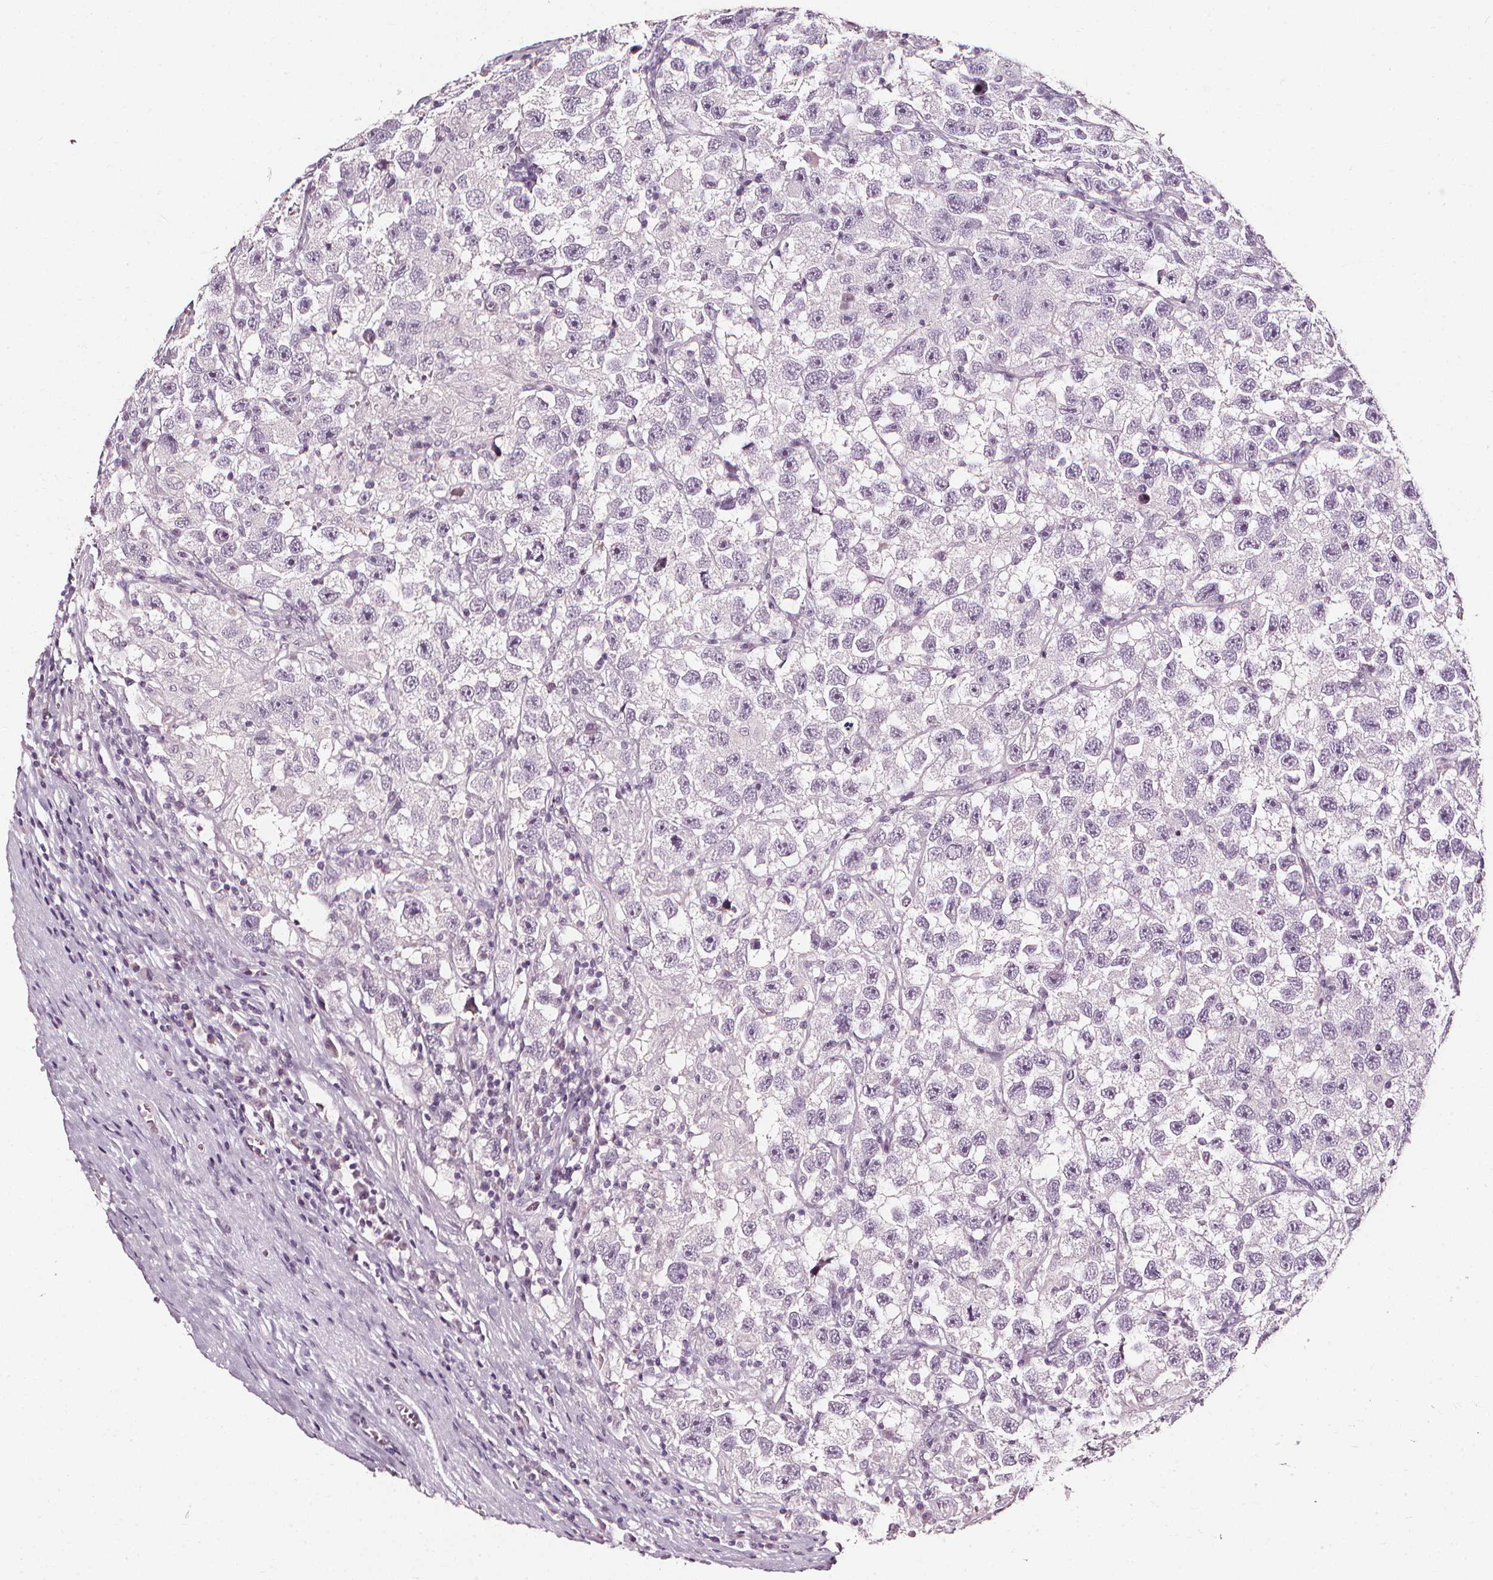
{"staining": {"intensity": "negative", "quantity": "none", "location": "none"}, "tissue": "testis cancer", "cell_type": "Tumor cells", "image_type": "cancer", "snomed": [{"axis": "morphology", "description": "Seminoma, NOS"}, {"axis": "topography", "description": "Testis"}], "caption": "This is an immunohistochemistry micrograph of seminoma (testis). There is no expression in tumor cells.", "gene": "DEFA5", "patient": {"sex": "male", "age": 26}}